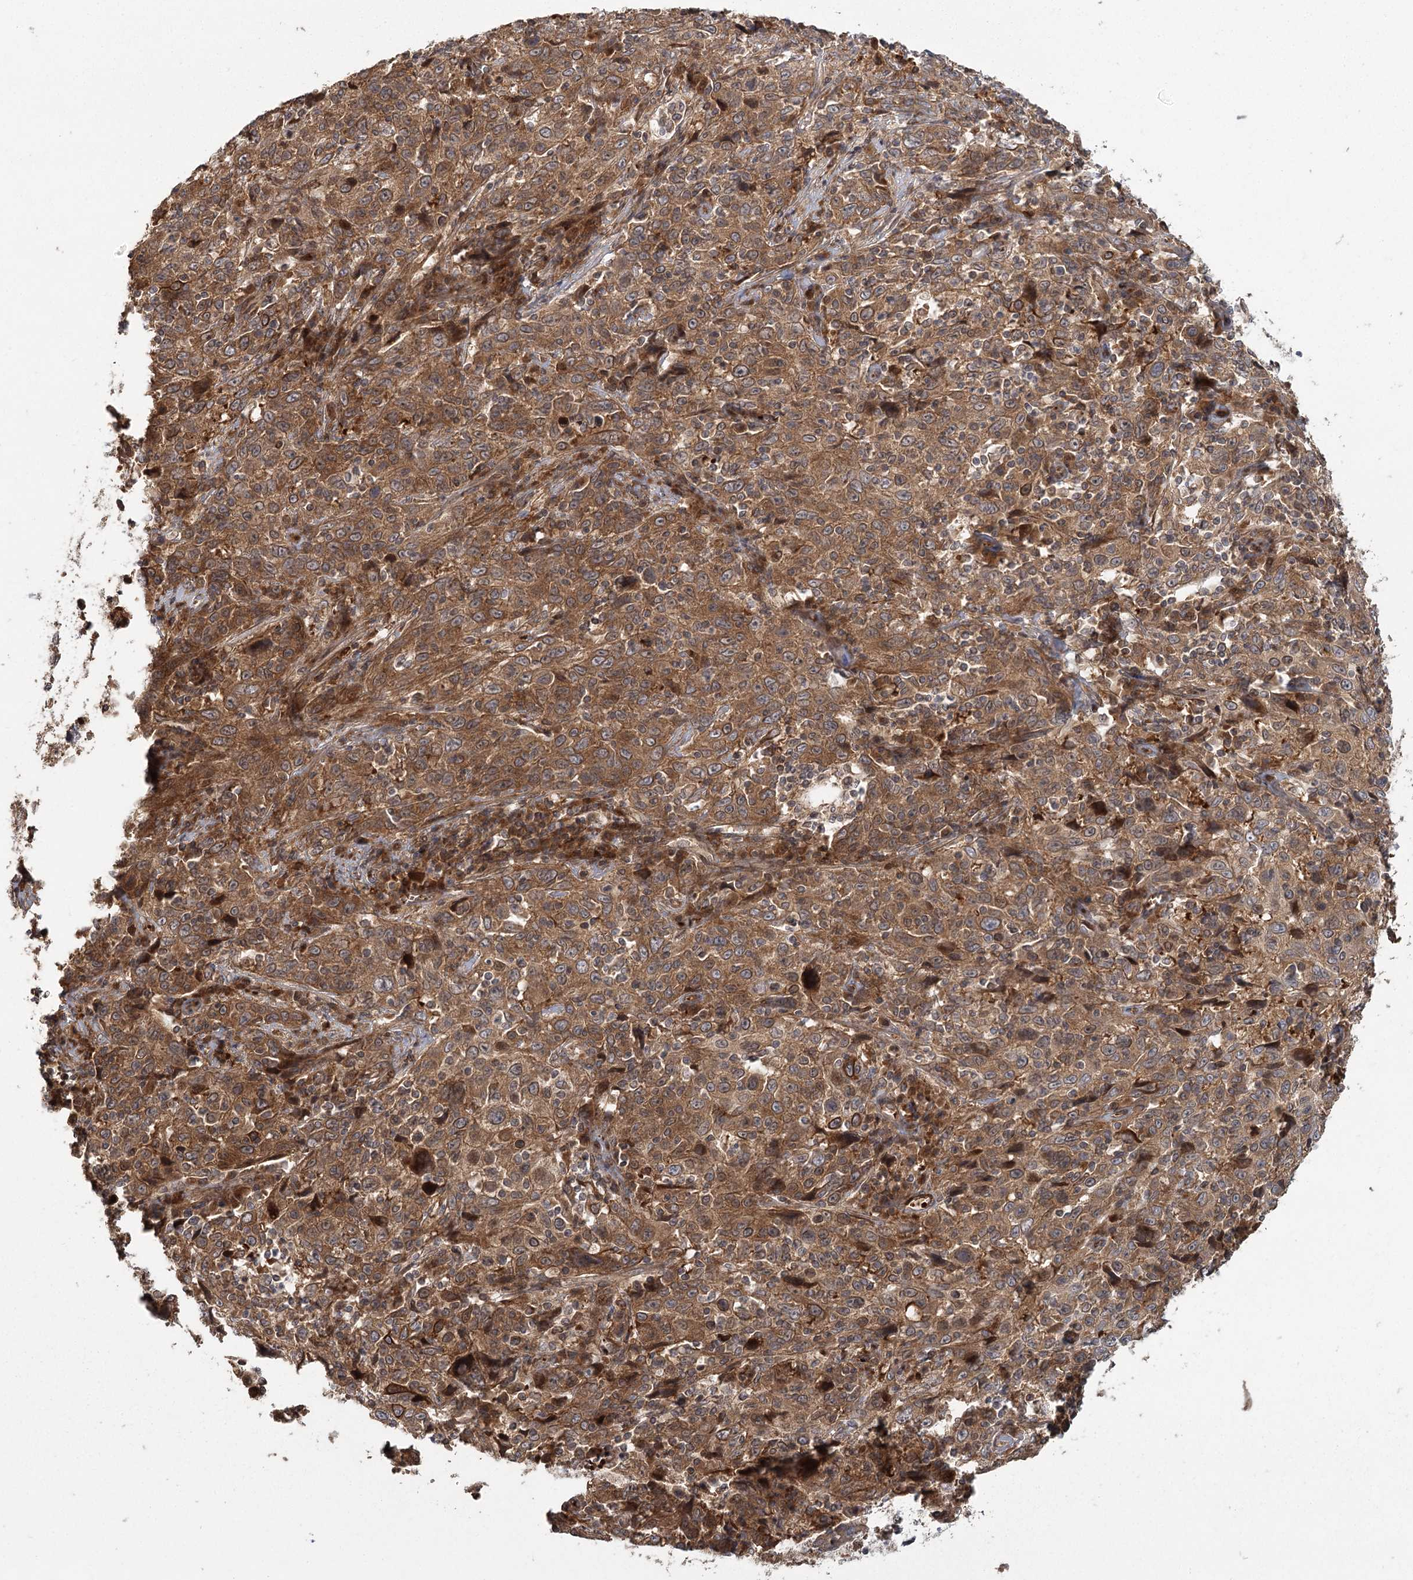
{"staining": {"intensity": "strong", "quantity": ">75%", "location": "cytoplasmic/membranous"}, "tissue": "cervical cancer", "cell_type": "Tumor cells", "image_type": "cancer", "snomed": [{"axis": "morphology", "description": "Squamous cell carcinoma, NOS"}, {"axis": "topography", "description": "Cervix"}], "caption": "IHC of squamous cell carcinoma (cervical) exhibits high levels of strong cytoplasmic/membranous expression in about >75% of tumor cells.", "gene": "RAPGEF6", "patient": {"sex": "female", "age": 46}}